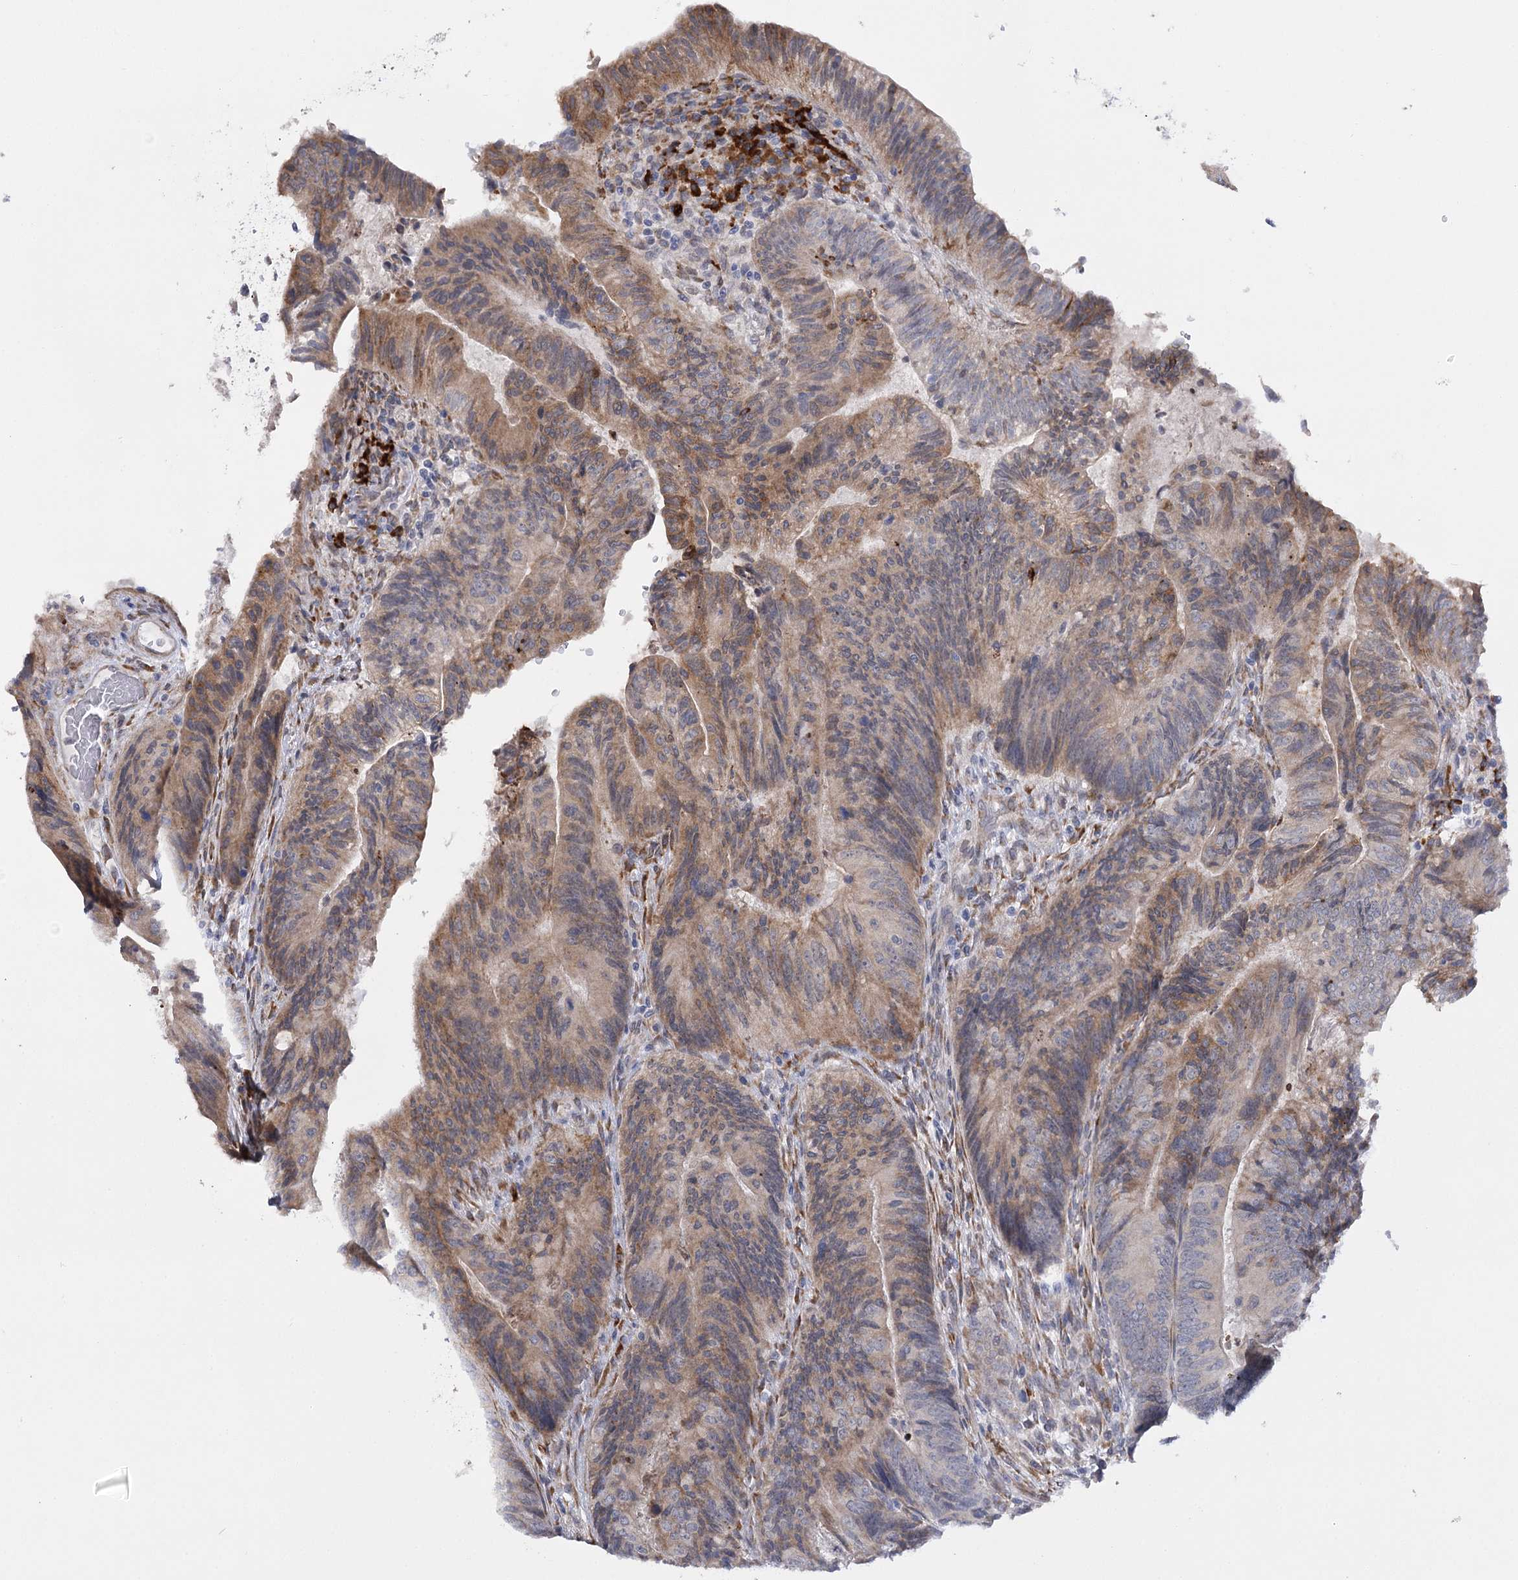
{"staining": {"intensity": "weak", "quantity": "25%-75%", "location": "cytoplasmic/membranous"}, "tissue": "colorectal cancer", "cell_type": "Tumor cells", "image_type": "cancer", "snomed": [{"axis": "morphology", "description": "Adenocarcinoma, NOS"}, {"axis": "topography", "description": "Colon"}], "caption": "Protein expression analysis of human adenocarcinoma (colorectal) reveals weak cytoplasmic/membranous expression in about 25%-75% of tumor cells.", "gene": "NCKAP5", "patient": {"sex": "female", "age": 67}}